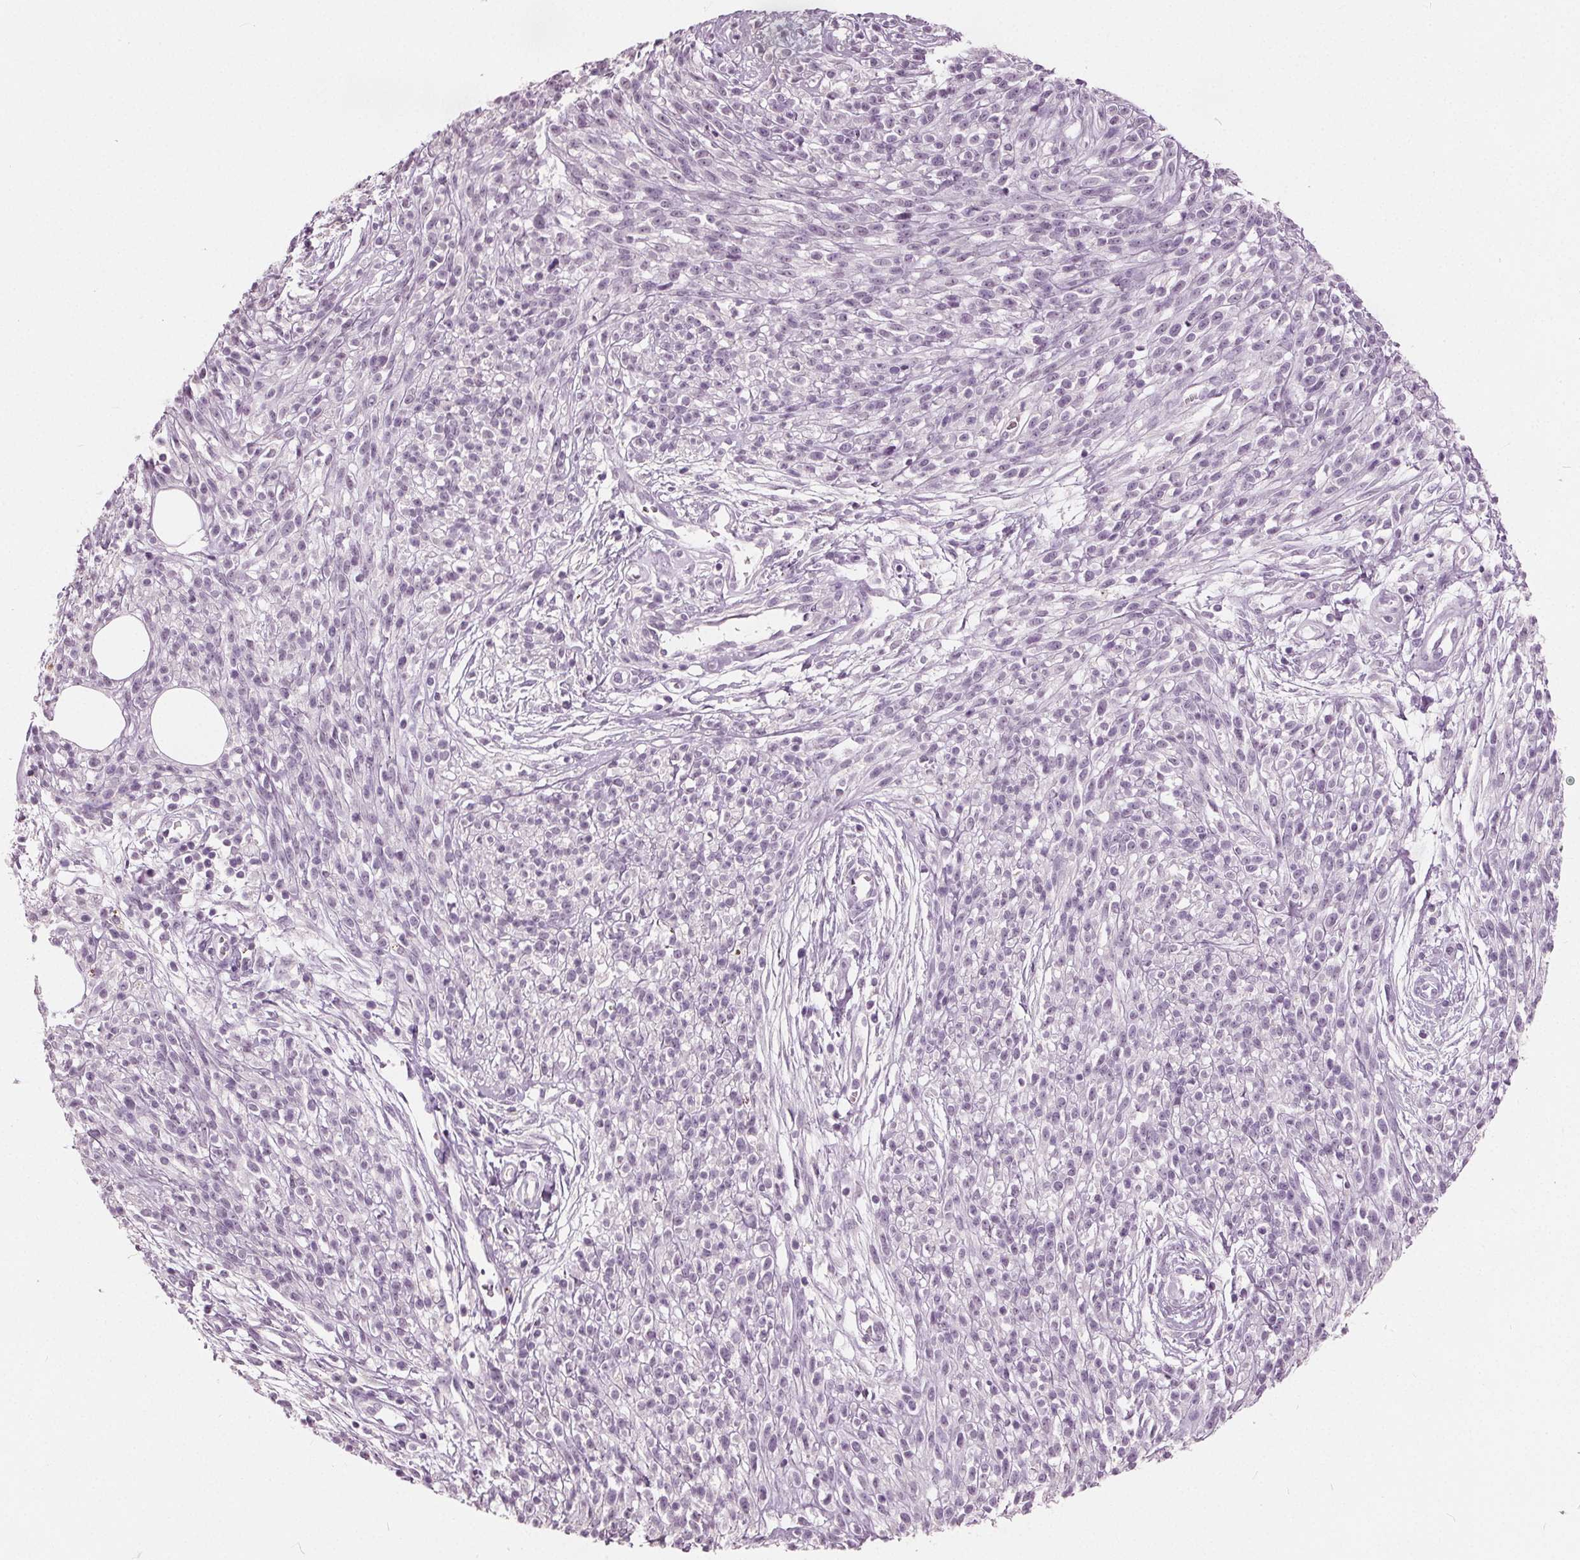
{"staining": {"intensity": "negative", "quantity": "none", "location": "none"}, "tissue": "melanoma", "cell_type": "Tumor cells", "image_type": "cancer", "snomed": [{"axis": "morphology", "description": "Malignant melanoma, NOS"}, {"axis": "topography", "description": "Skin"}, {"axis": "topography", "description": "Skin of trunk"}], "caption": "Immunohistochemical staining of melanoma exhibits no significant staining in tumor cells.", "gene": "TKFC", "patient": {"sex": "male", "age": 74}}